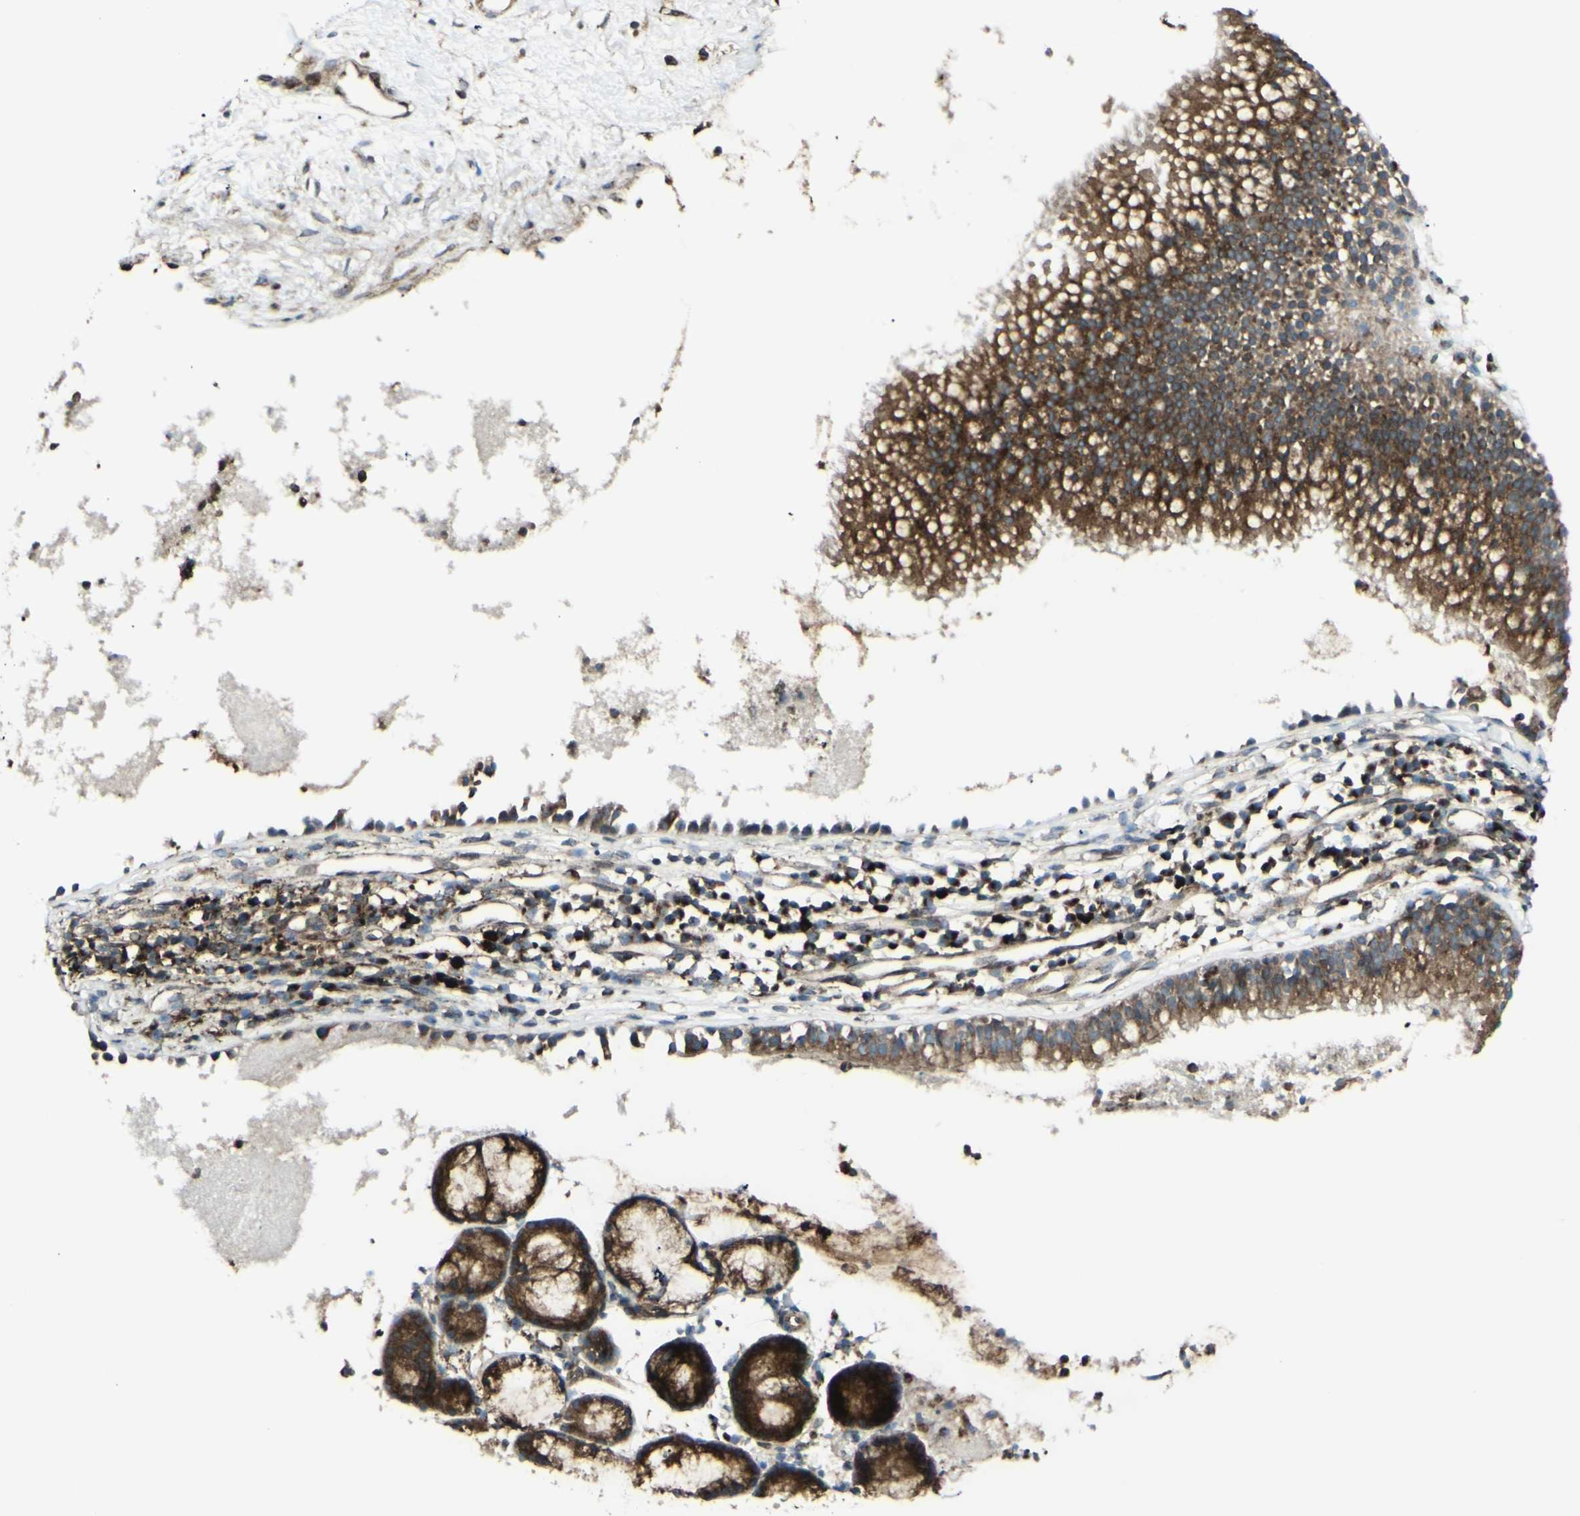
{"staining": {"intensity": "moderate", "quantity": ">75%", "location": "cytoplasmic/membranous"}, "tissue": "nasopharynx", "cell_type": "Respiratory epithelial cells", "image_type": "normal", "snomed": [{"axis": "morphology", "description": "Normal tissue, NOS"}, {"axis": "topography", "description": "Nasopharynx"}], "caption": "Normal nasopharynx displays moderate cytoplasmic/membranous staining in approximately >75% of respiratory epithelial cells Immunohistochemistry (ihc) stains the protein of interest in brown and the nuclei are stained blue..", "gene": "NAPA", "patient": {"sex": "male", "age": 21}}